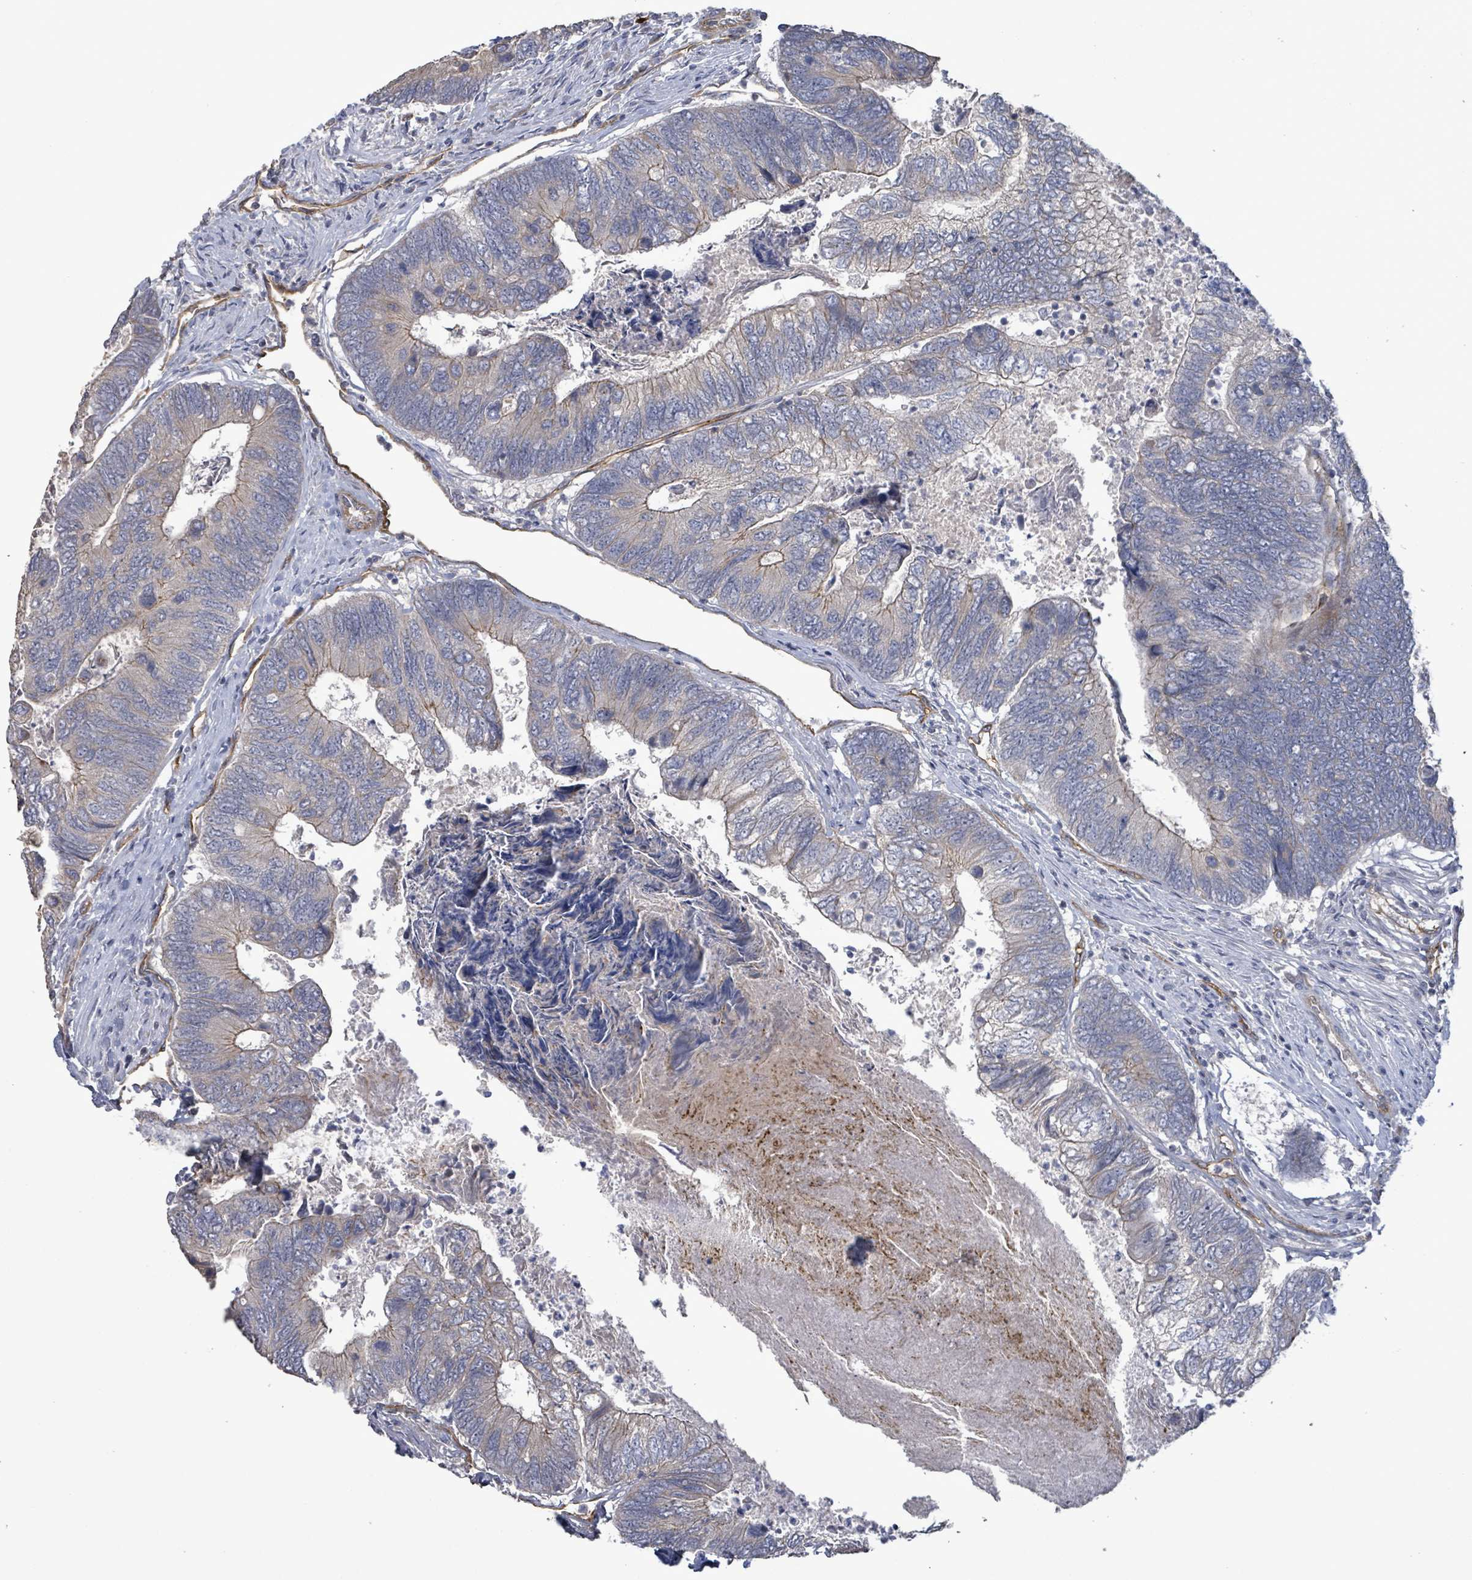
{"staining": {"intensity": "moderate", "quantity": "<25%", "location": "cytoplasmic/membranous"}, "tissue": "colorectal cancer", "cell_type": "Tumor cells", "image_type": "cancer", "snomed": [{"axis": "morphology", "description": "Adenocarcinoma, NOS"}, {"axis": "topography", "description": "Colon"}], "caption": "A high-resolution histopathology image shows immunohistochemistry (IHC) staining of colorectal adenocarcinoma, which reveals moderate cytoplasmic/membranous staining in about <25% of tumor cells.", "gene": "KANK3", "patient": {"sex": "female", "age": 67}}